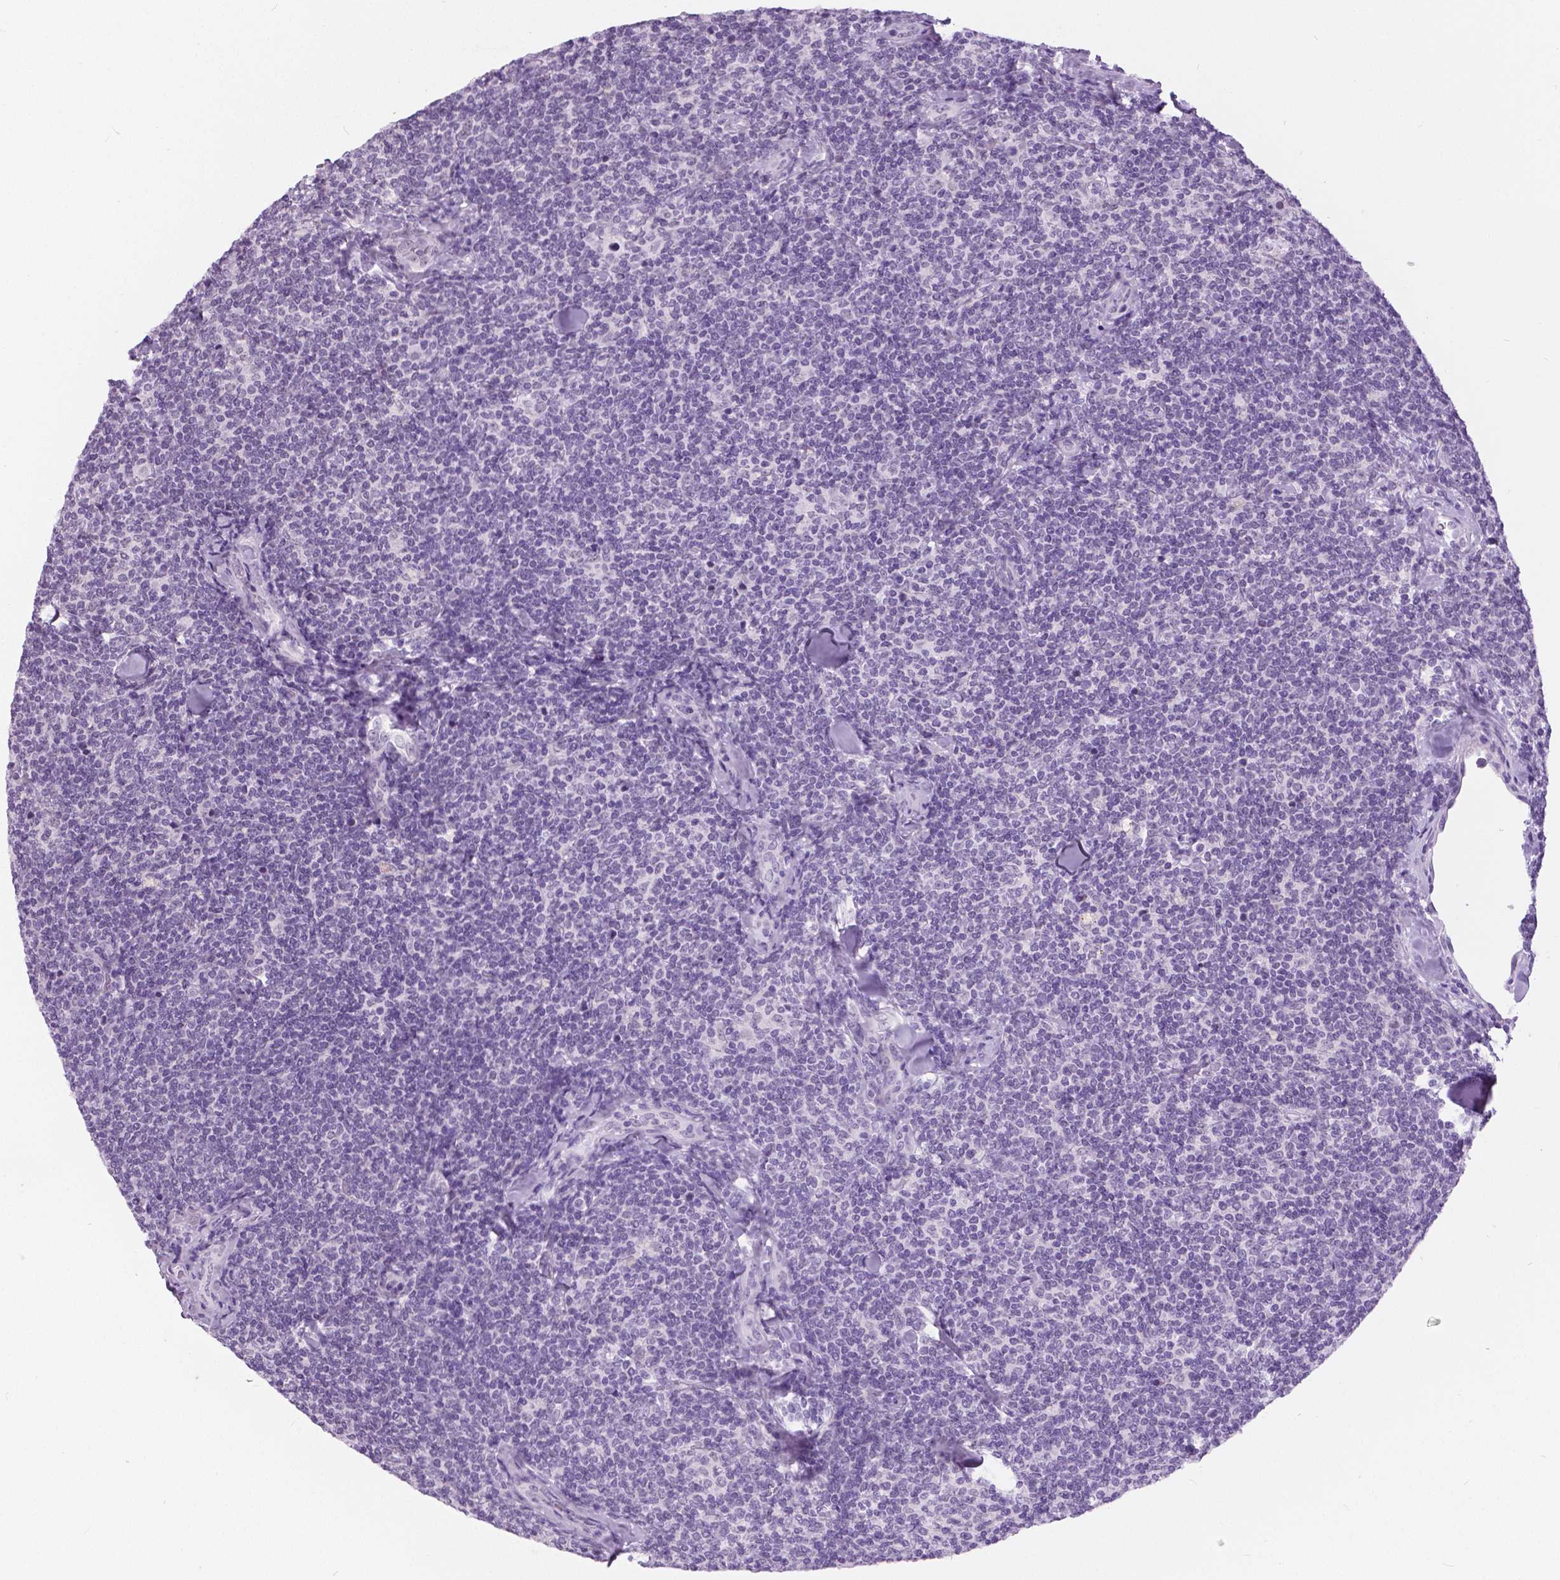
{"staining": {"intensity": "negative", "quantity": "none", "location": "none"}, "tissue": "lymphoma", "cell_type": "Tumor cells", "image_type": "cancer", "snomed": [{"axis": "morphology", "description": "Malignant lymphoma, non-Hodgkin's type, Low grade"}, {"axis": "topography", "description": "Lymph node"}], "caption": "Immunohistochemistry micrograph of neoplastic tissue: human lymphoma stained with DAB (3,3'-diaminobenzidine) shows no significant protein staining in tumor cells.", "gene": "MYOM1", "patient": {"sex": "female", "age": 56}}